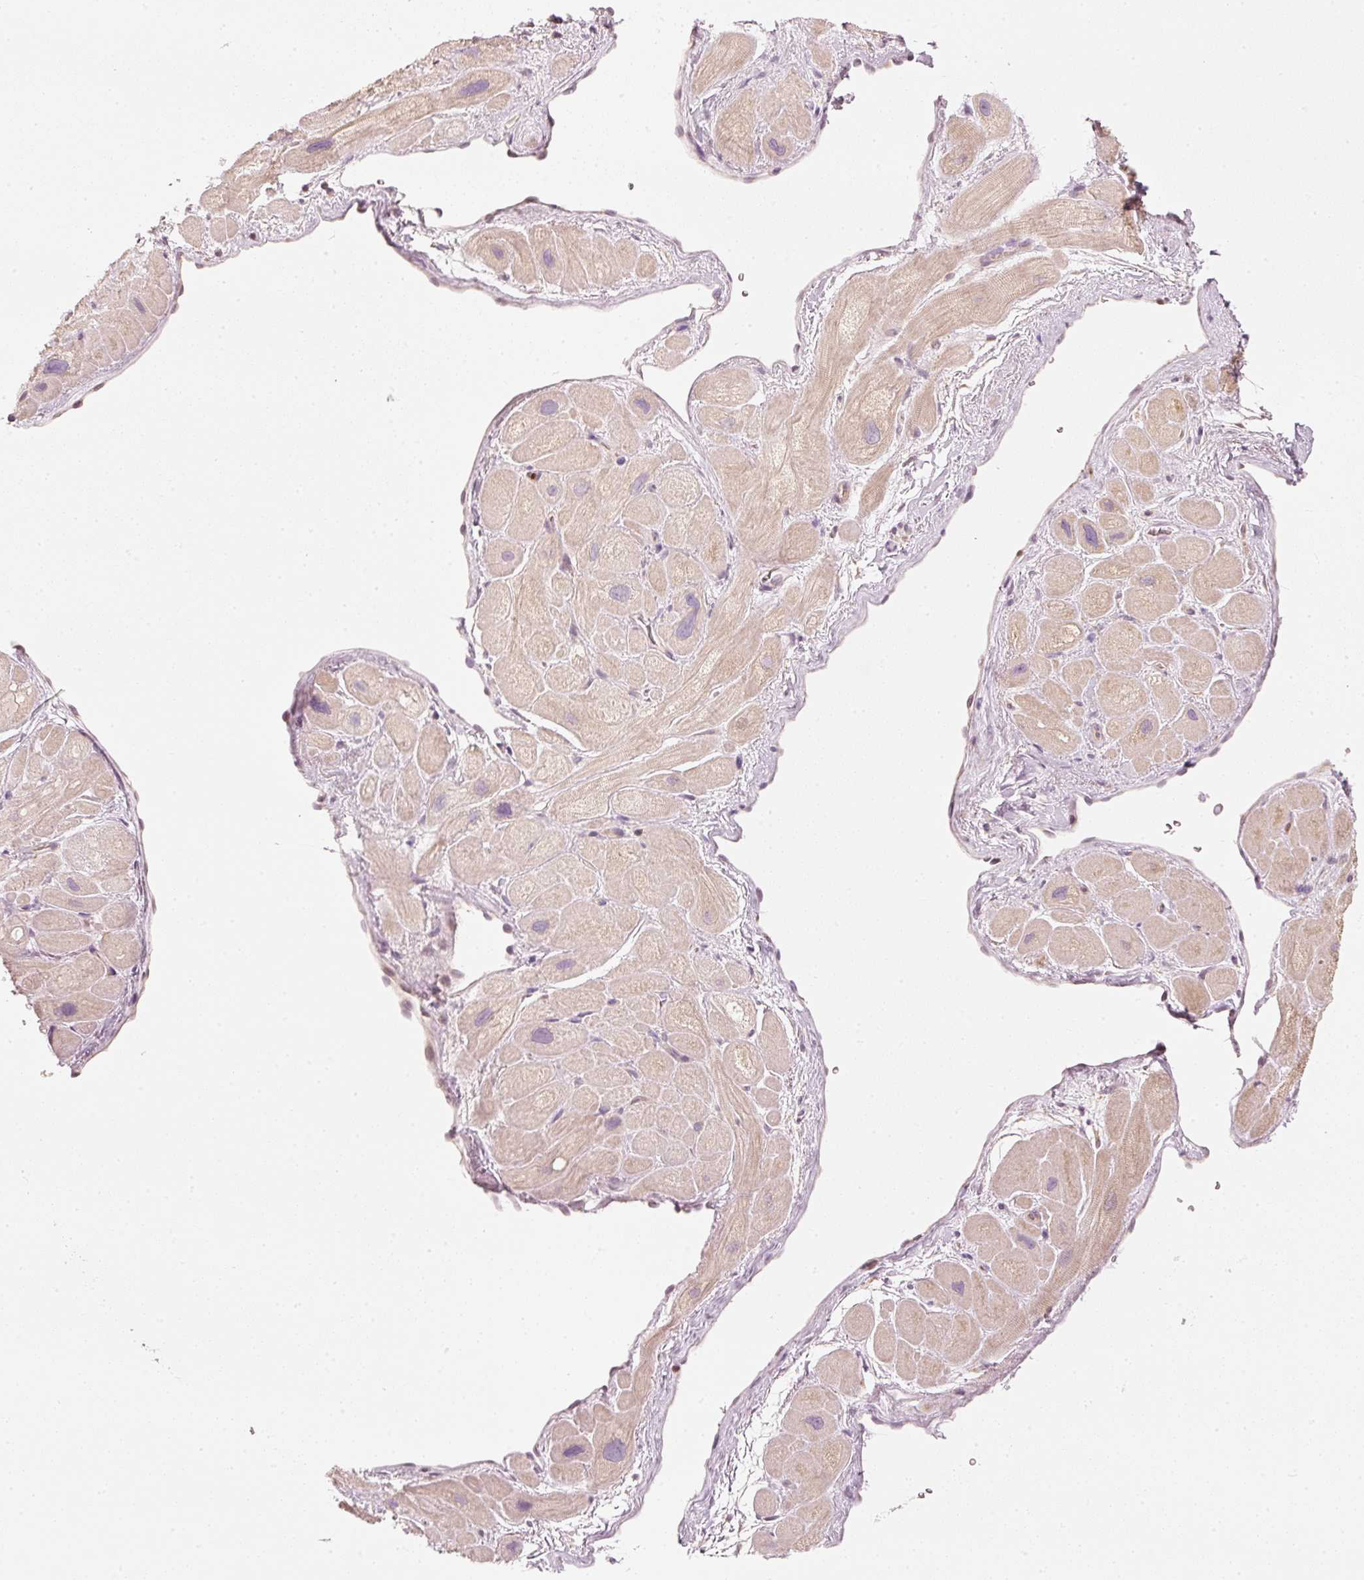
{"staining": {"intensity": "weak", "quantity": "25%-75%", "location": "cytoplasmic/membranous"}, "tissue": "heart muscle", "cell_type": "Cardiomyocytes", "image_type": "normal", "snomed": [{"axis": "morphology", "description": "Normal tissue, NOS"}, {"axis": "topography", "description": "Heart"}], "caption": "A histopathology image of human heart muscle stained for a protein shows weak cytoplasmic/membranous brown staining in cardiomyocytes.", "gene": "TREX2", "patient": {"sex": "male", "age": 49}}